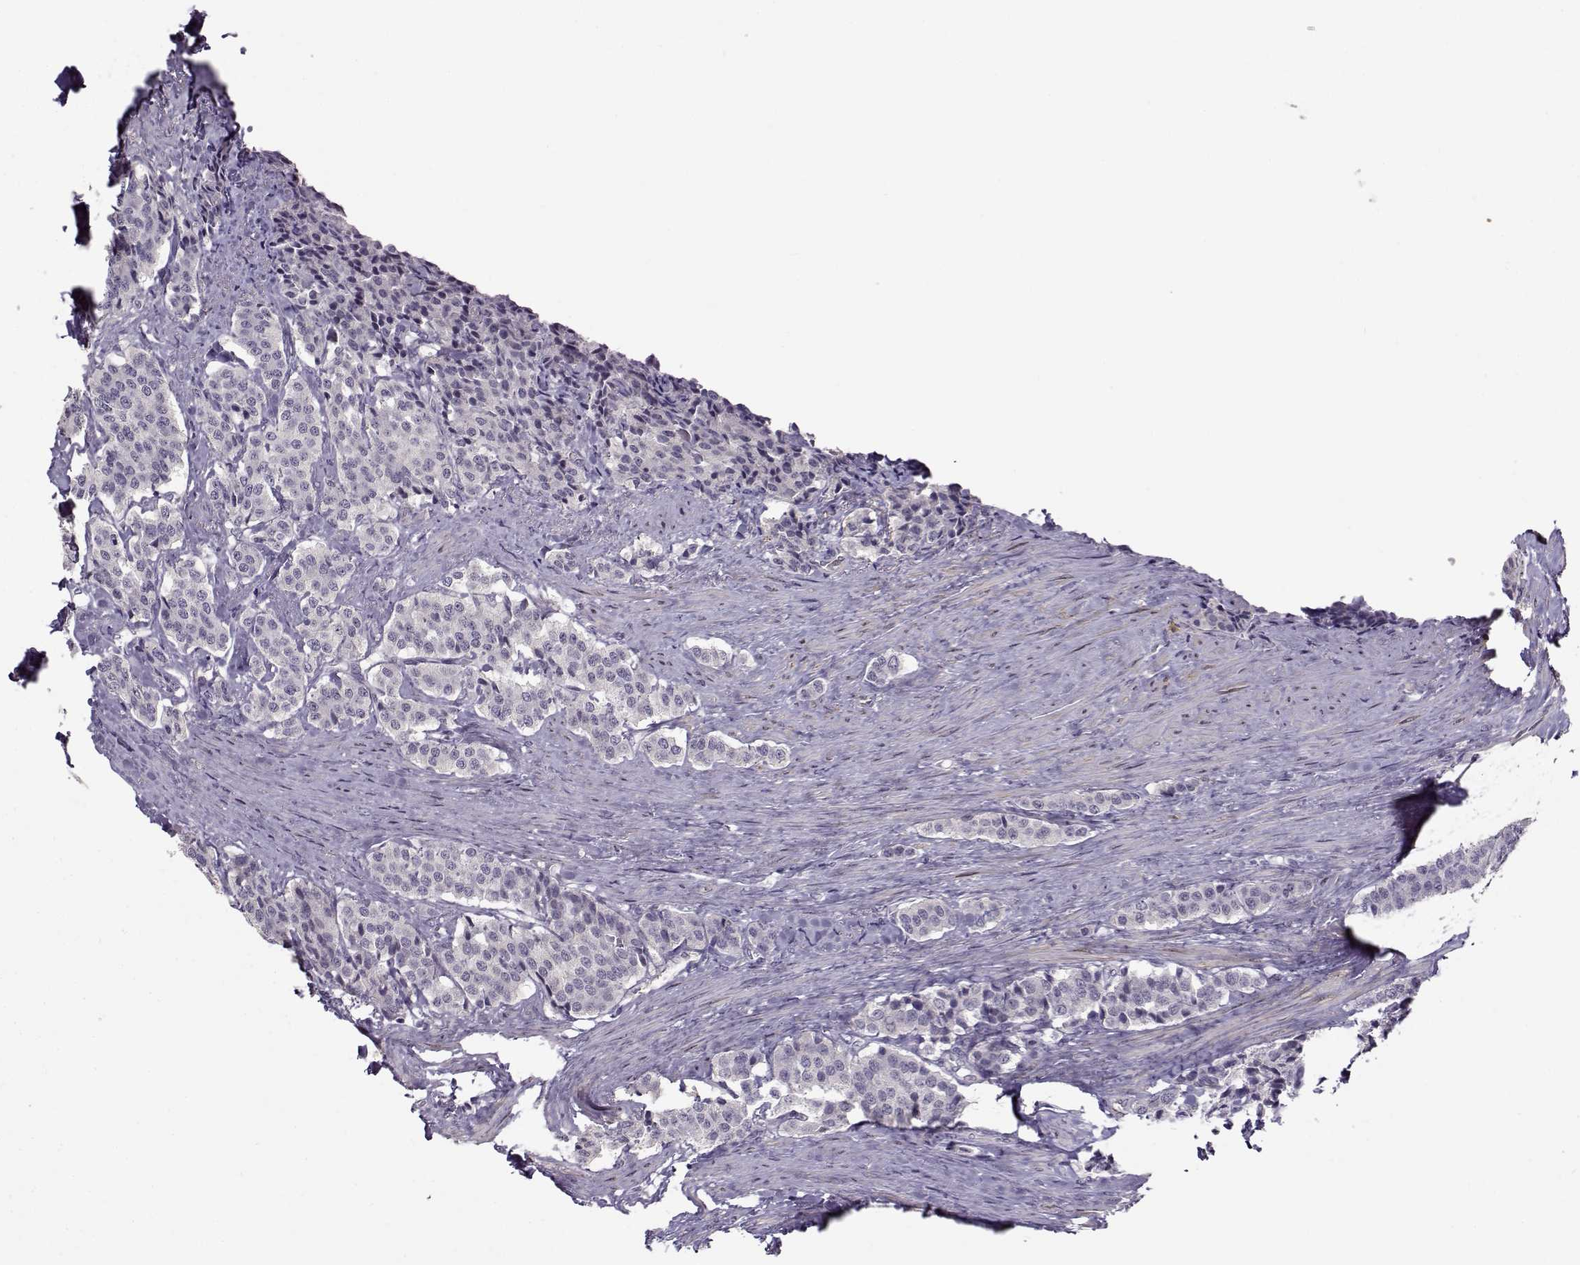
{"staining": {"intensity": "negative", "quantity": "none", "location": "none"}, "tissue": "carcinoid", "cell_type": "Tumor cells", "image_type": "cancer", "snomed": [{"axis": "morphology", "description": "Carcinoid, malignant, NOS"}, {"axis": "topography", "description": "Small intestine"}], "caption": "High power microscopy image of an immunohistochemistry (IHC) image of carcinoid, revealing no significant staining in tumor cells. Nuclei are stained in blue.", "gene": "BACH1", "patient": {"sex": "female", "age": 58}}